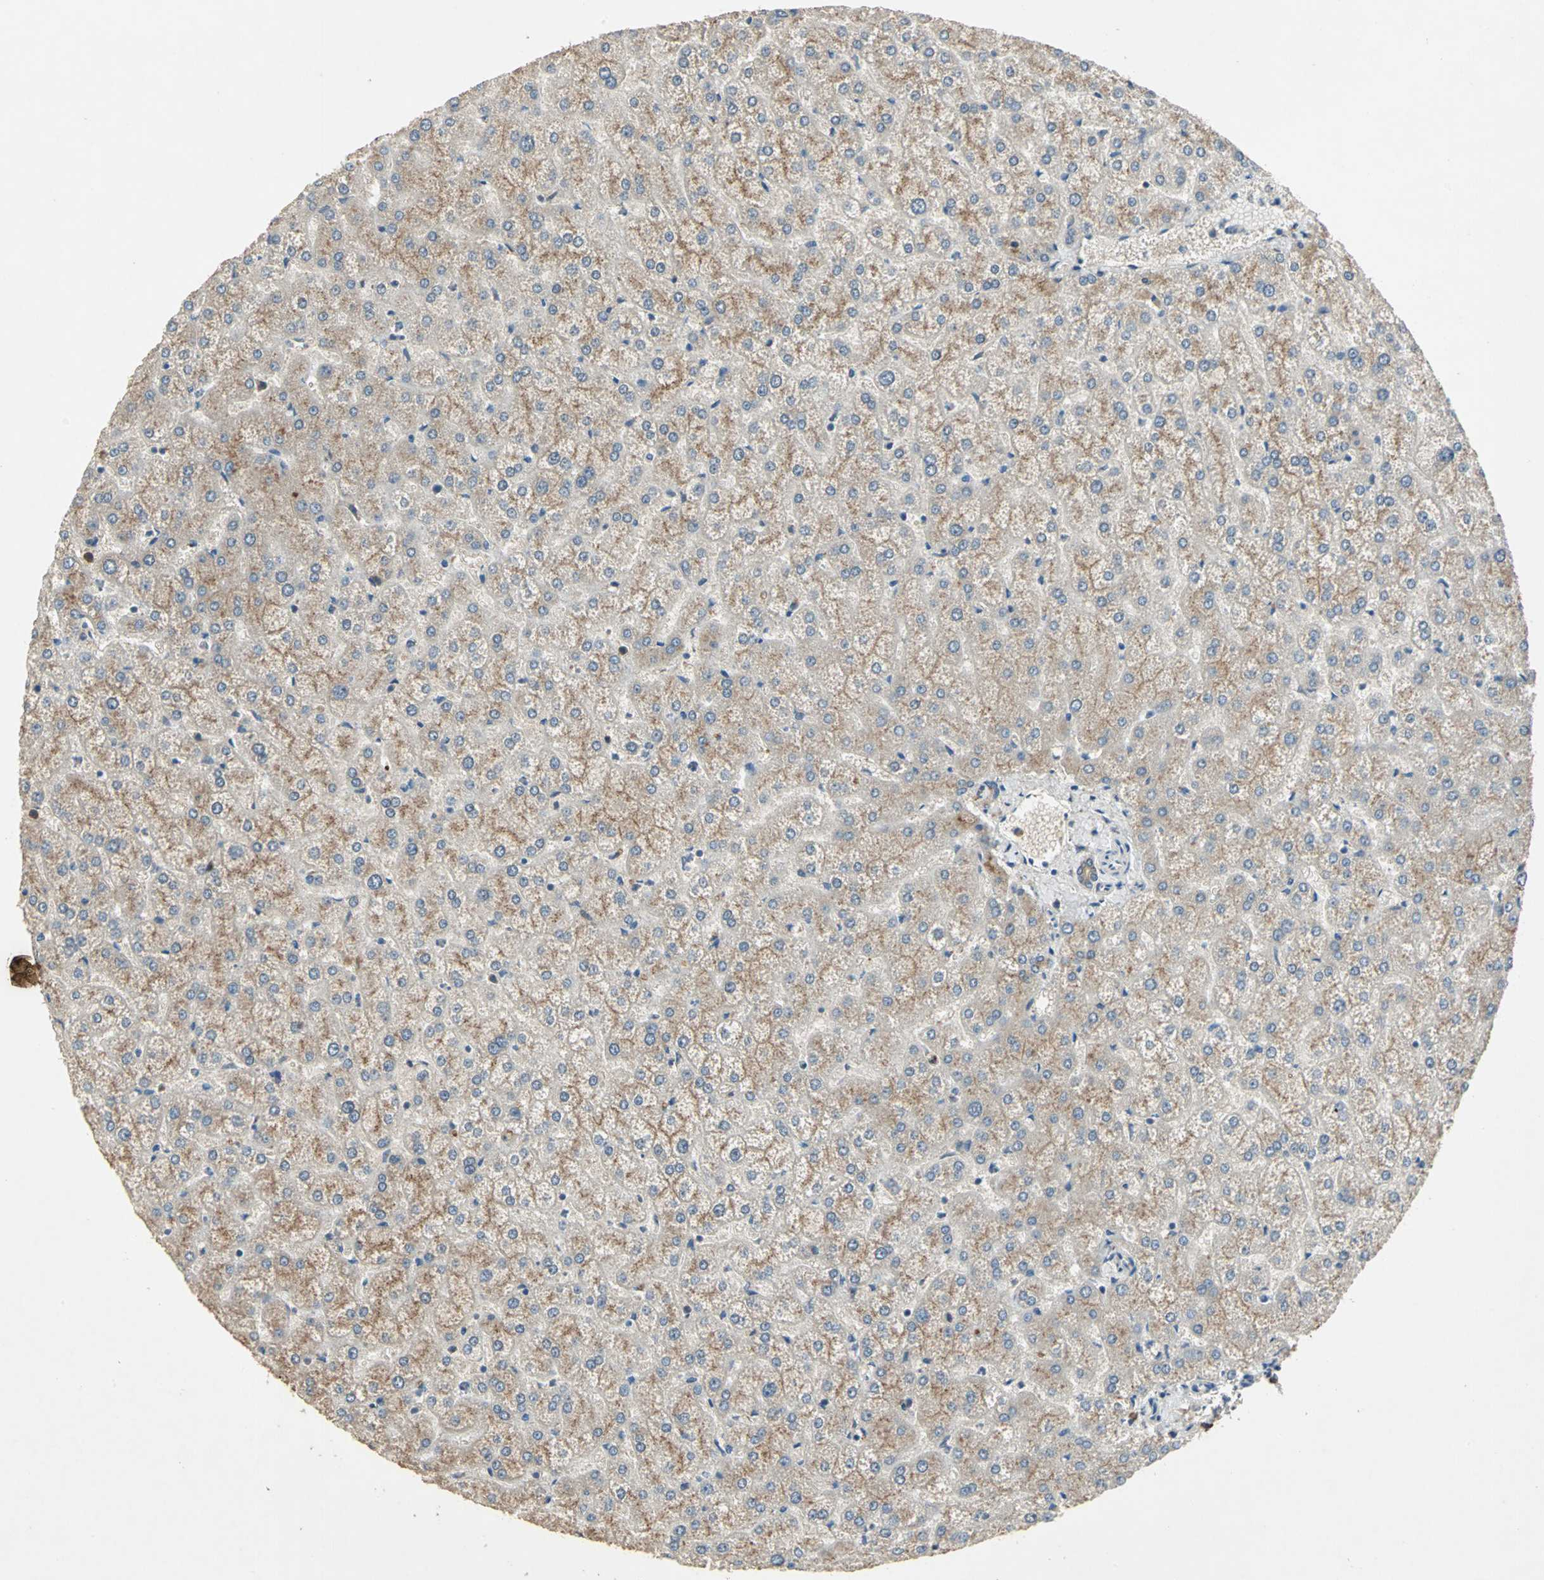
{"staining": {"intensity": "moderate", "quantity": ">75%", "location": "cytoplasmic/membranous"}, "tissue": "liver", "cell_type": "Cholangiocytes", "image_type": "normal", "snomed": [{"axis": "morphology", "description": "Normal tissue, NOS"}, {"axis": "topography", "description": "Liver"}], "caption": "Protein expression analysis of unremarkable liver demonstrates moderate cytoplasmic/membranous expression in approximately >75% of cholangiocytes.", "gene": "NFKBIE", "patient": {"sex": "female", "age": 32}}